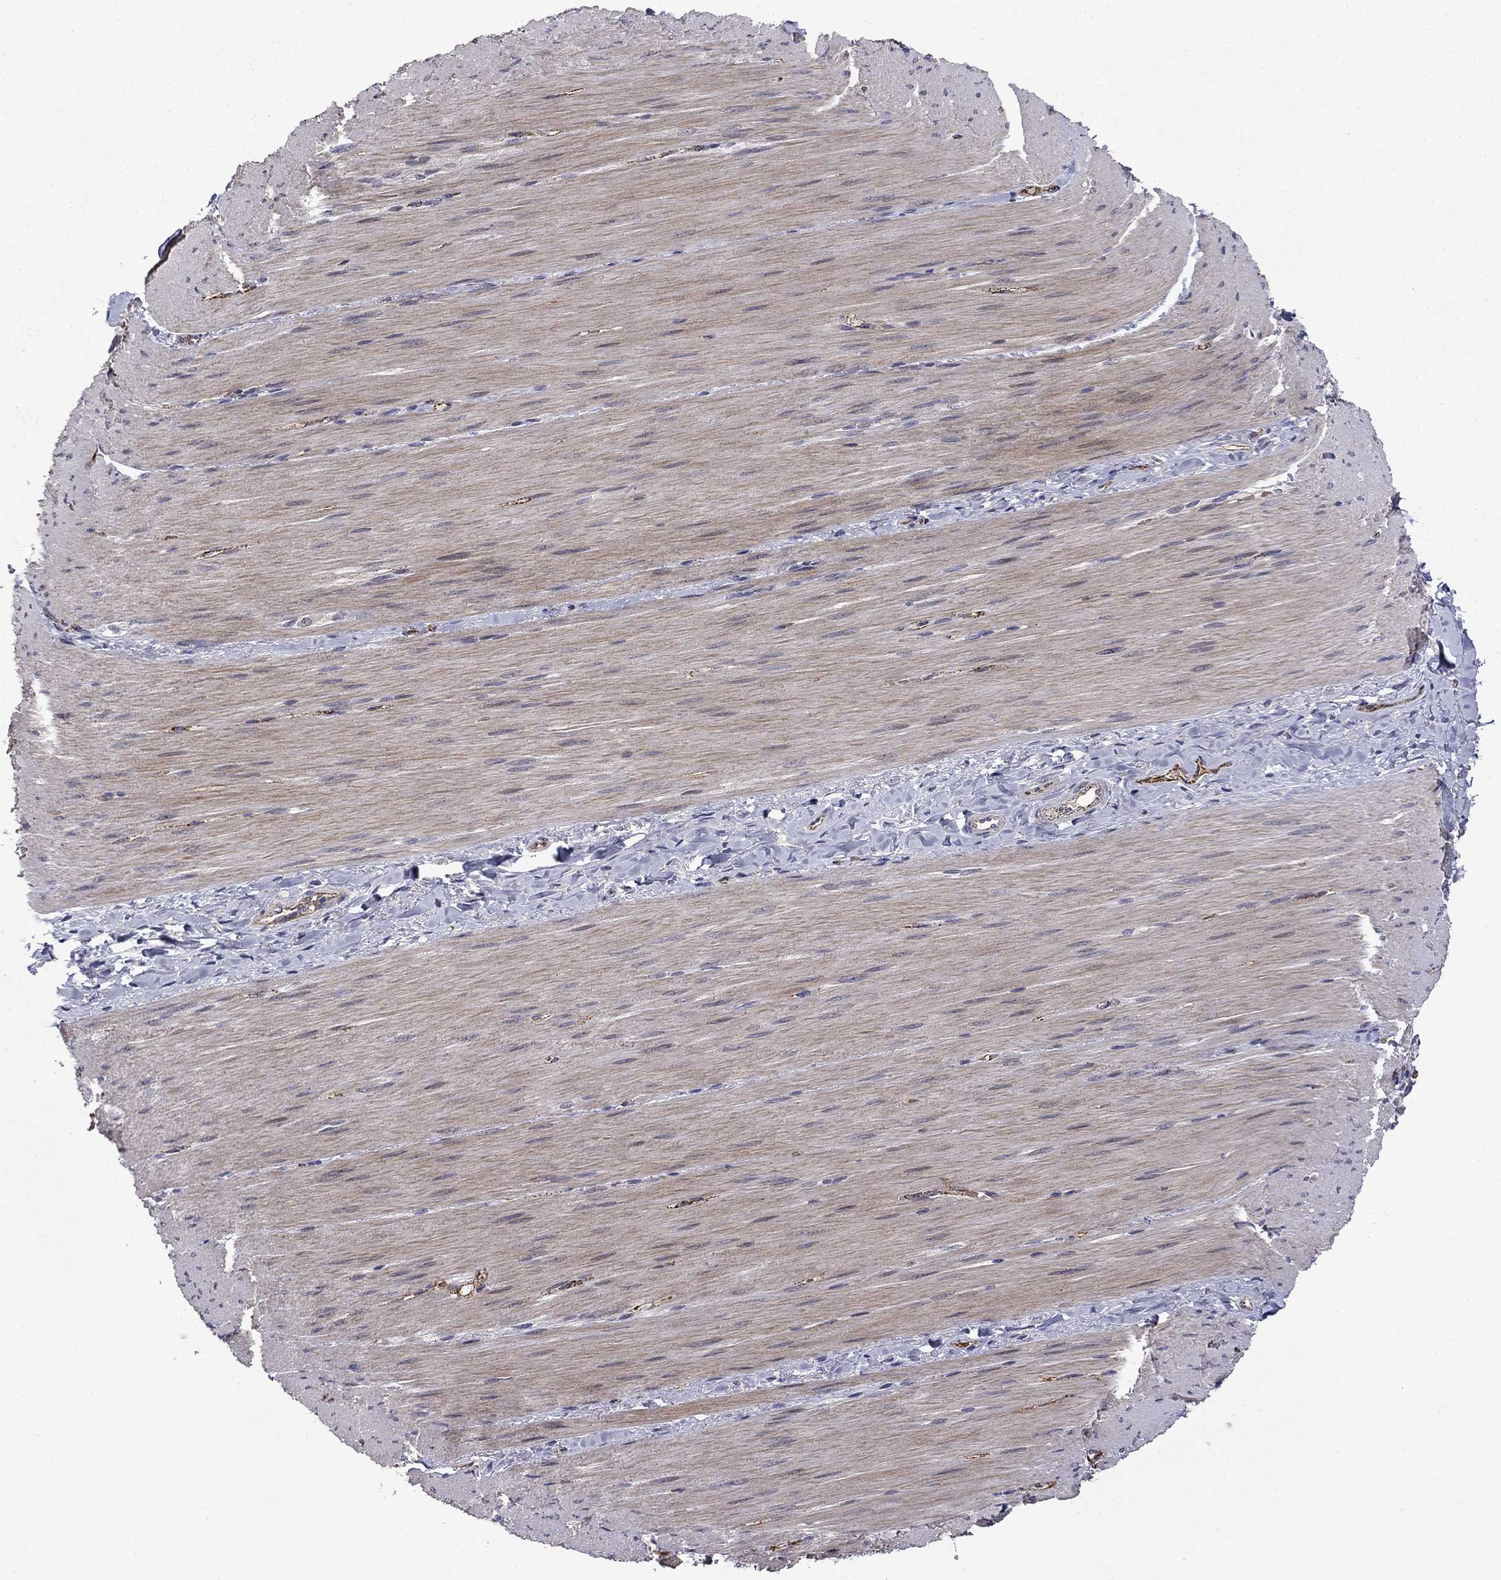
{"staining": {"intensity": "negative", "quantity": "none", "location": "none"}, "tissue": "adipose tissue", "cell_type": "Adipocytes", "image_type": "normal", "snomed": [{"axis": "morphology", "description": "Normal tissue, NOS"}, {"axis": "topography", "description": "Smooth muscle"}, {"axis": "topography", "description": "Duodenum"}, {"axis": "topography", "description": "Peripheral nerve tissue"}], "caption": "Adipocytes show no significant protein staining in benign adipose tissue. The staining is performed using DAB (3,3'-diaminobenzidine) brown chromogen with nuclei counter-stained in using hematoxylin.", "gene": "SLITRK1", "patient": {"sex": "female", "age": 61}}